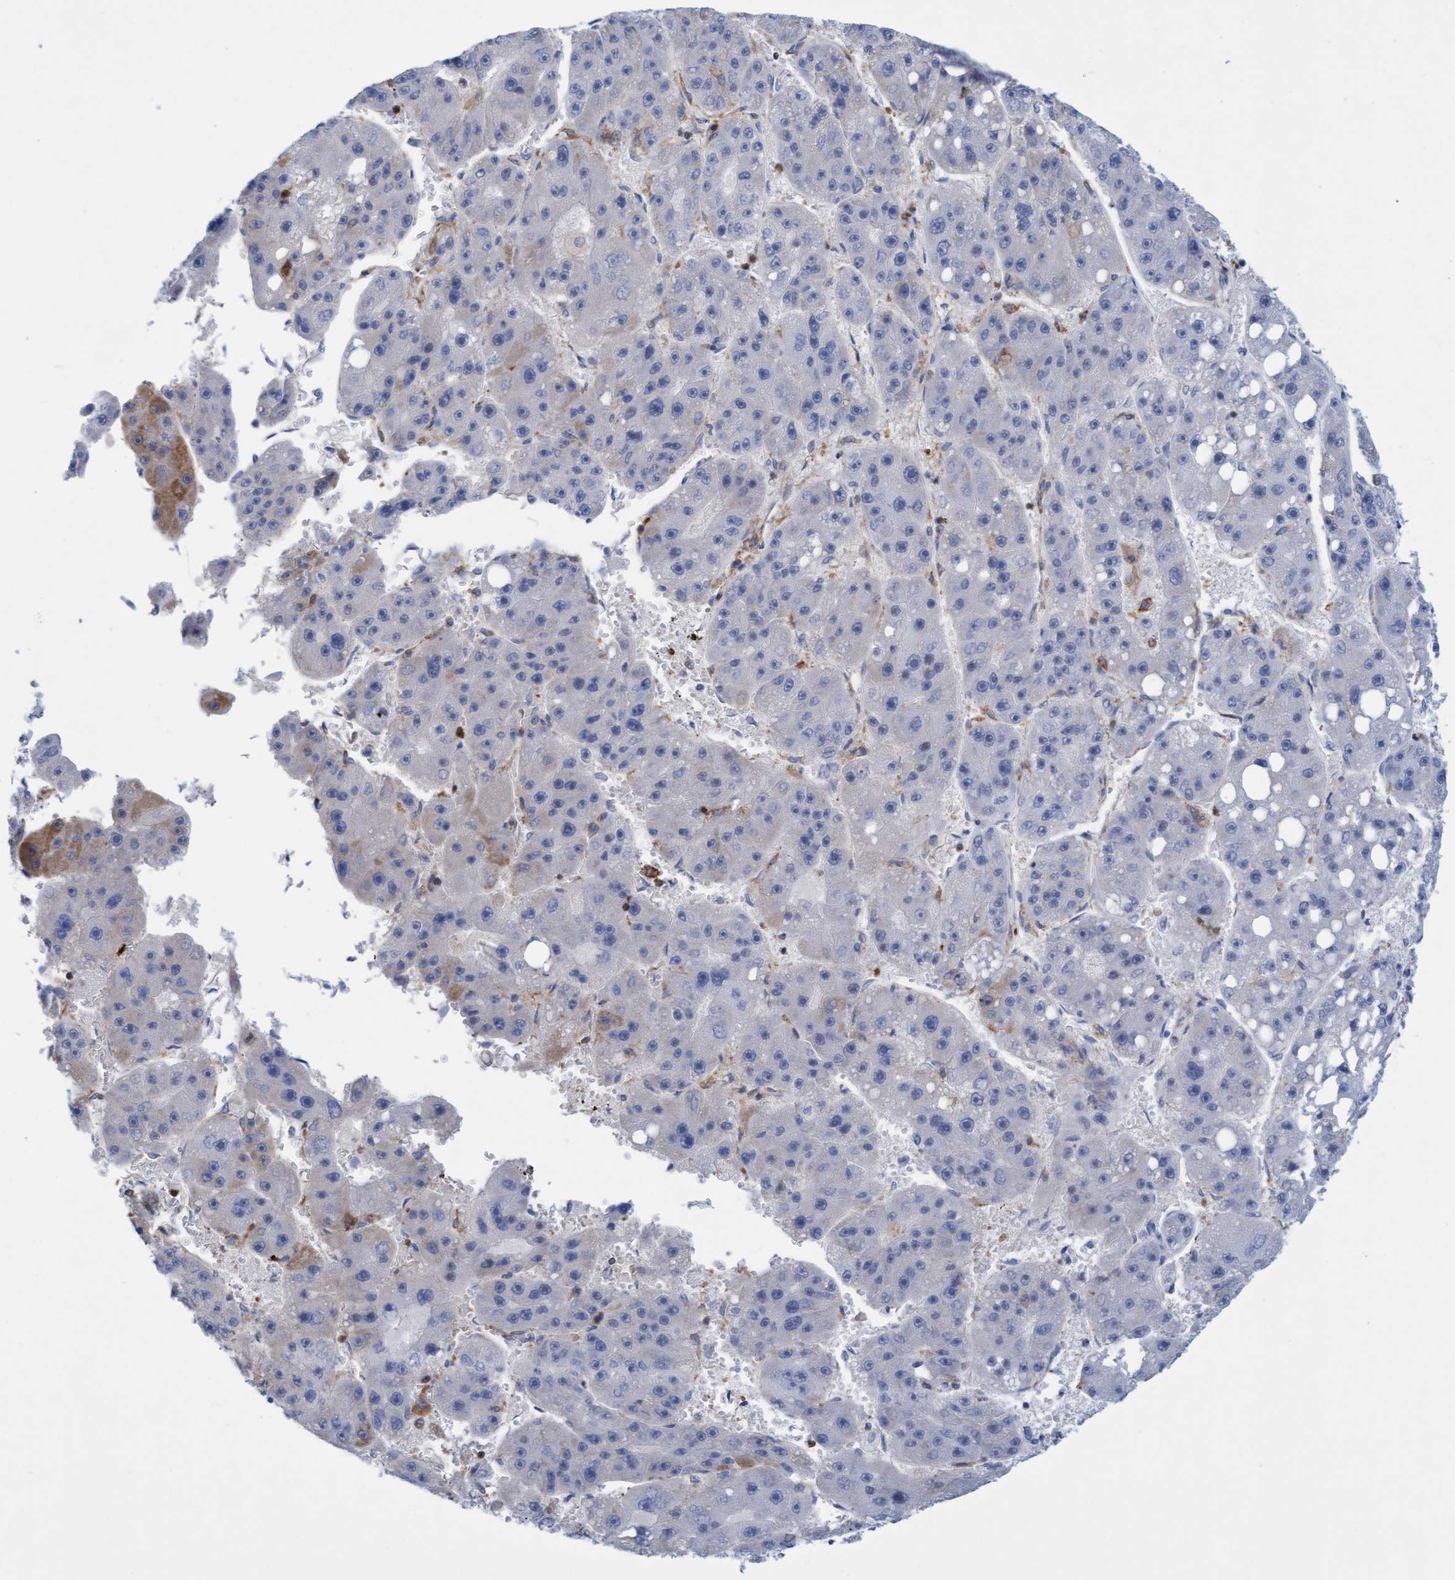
{"staining": {"intensity": "negative", "quantity": "none", "location": "none"}, "tissue": "liver cancer", "cell_type": "Tumor cells", "image_type": "cancer", "snomed": [{"axis": "morphology", "description": "Carcinoma, Hepatocellular, NOS"}, {"axis": "topography", "description": "Liver"}], "caption": "Immunohistochemical staining of human liver hepatocellular carcinoma exhibits no significant positivity in tumor cells.", "gene": "FNBP1", "patient": {"sex": "female", "age": 61}}